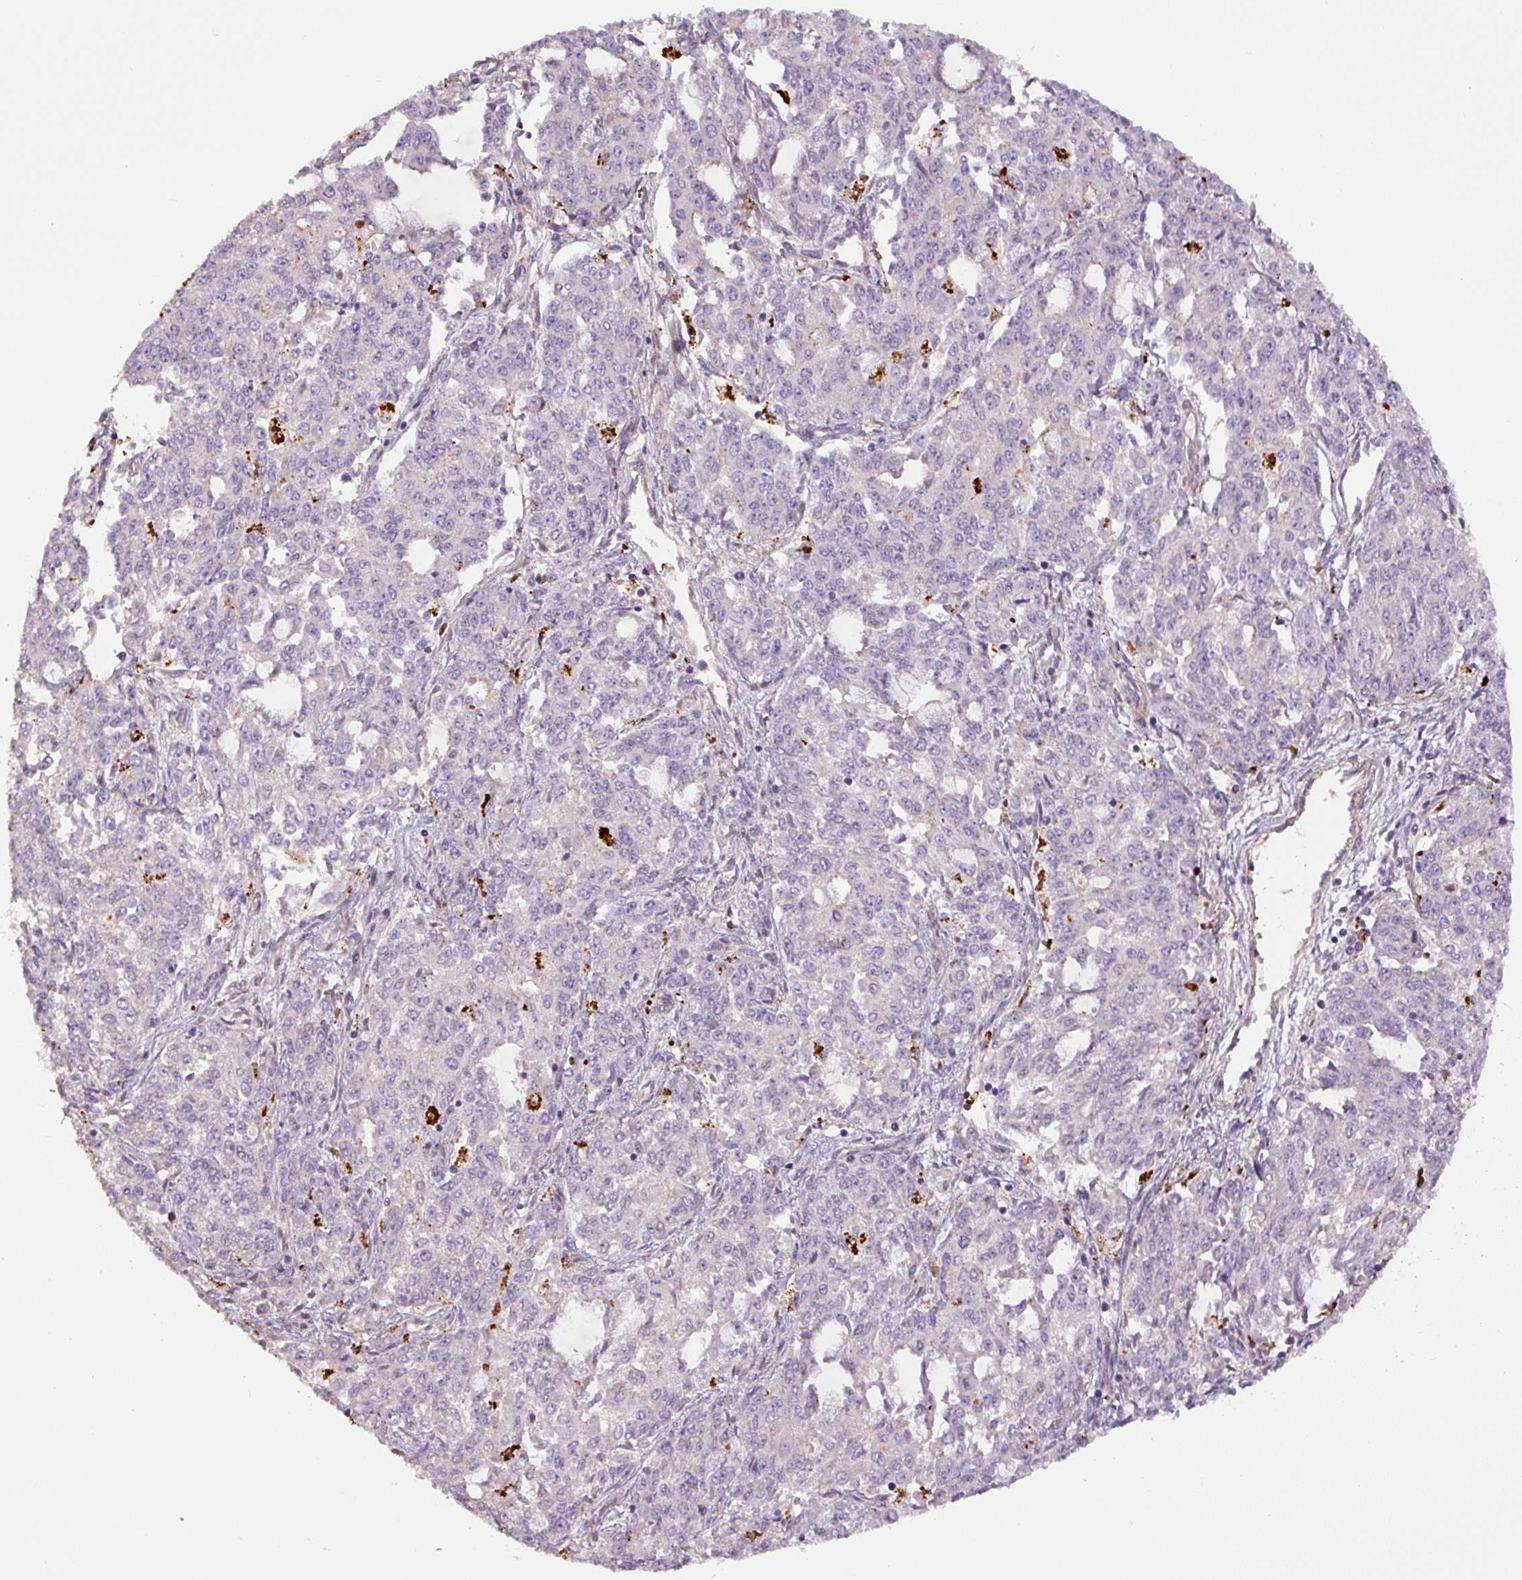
{"staining": {"intensity": "negative", "quantity": "none", "location": "none"}, "tissue": "endometrial cancer", "cell_type": "Tumor cells", "image_type": "cancer", "snomed": [{"axis": "morphology", "description": "Adenocarcinoma, NOS"}, {"axis": "topography", "description": "Endometrium"}], "caption": "DAB immunohistochemical staining of adenocarcinoma (endometrial) displays no significant positivity in tumor cells.", "gene": "CCNI2", "patient": {"sex": "female", "age": 50}}